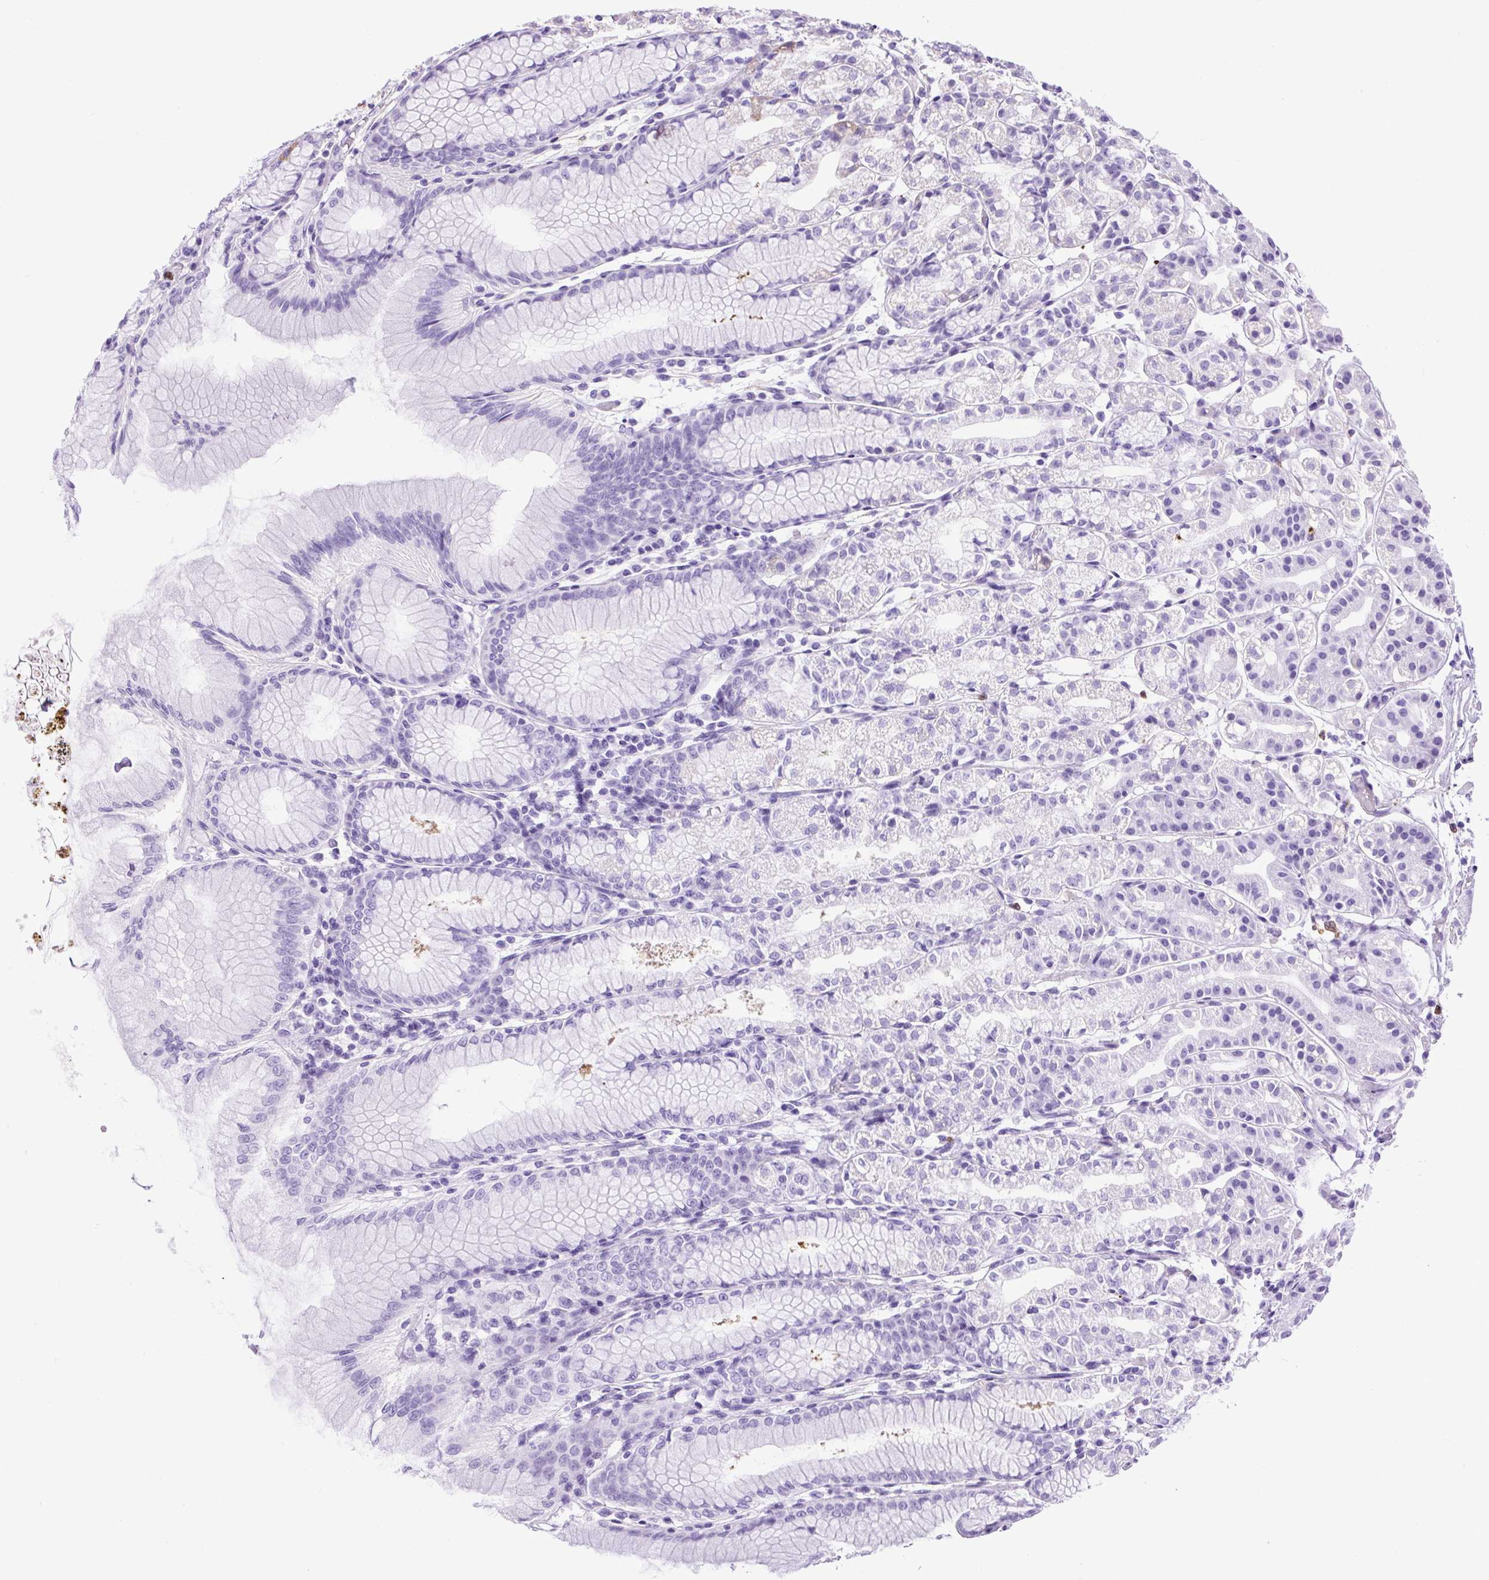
{"staining": {"intensity": "moderate", "quantity": "<25%", "location": "cytoplasmic/membranous"}, "tissue": "stomach", "cell_type": "Glandular cells", "image_type": "normal", "snomed": [{"axis": "morphology", "description": "Normal tissue, NOS"}, {"axis": "topography", "description": "Stomach"}], "caption": "Protein staining shows moderate cytoplasmic/membranous expression in about <25% of glandular cells in normal stomach. (Brightfield microscopy of DAB IHC at high magnification).", "gene": "VWA7", "patient": {"sex": "female", "age": 57}}